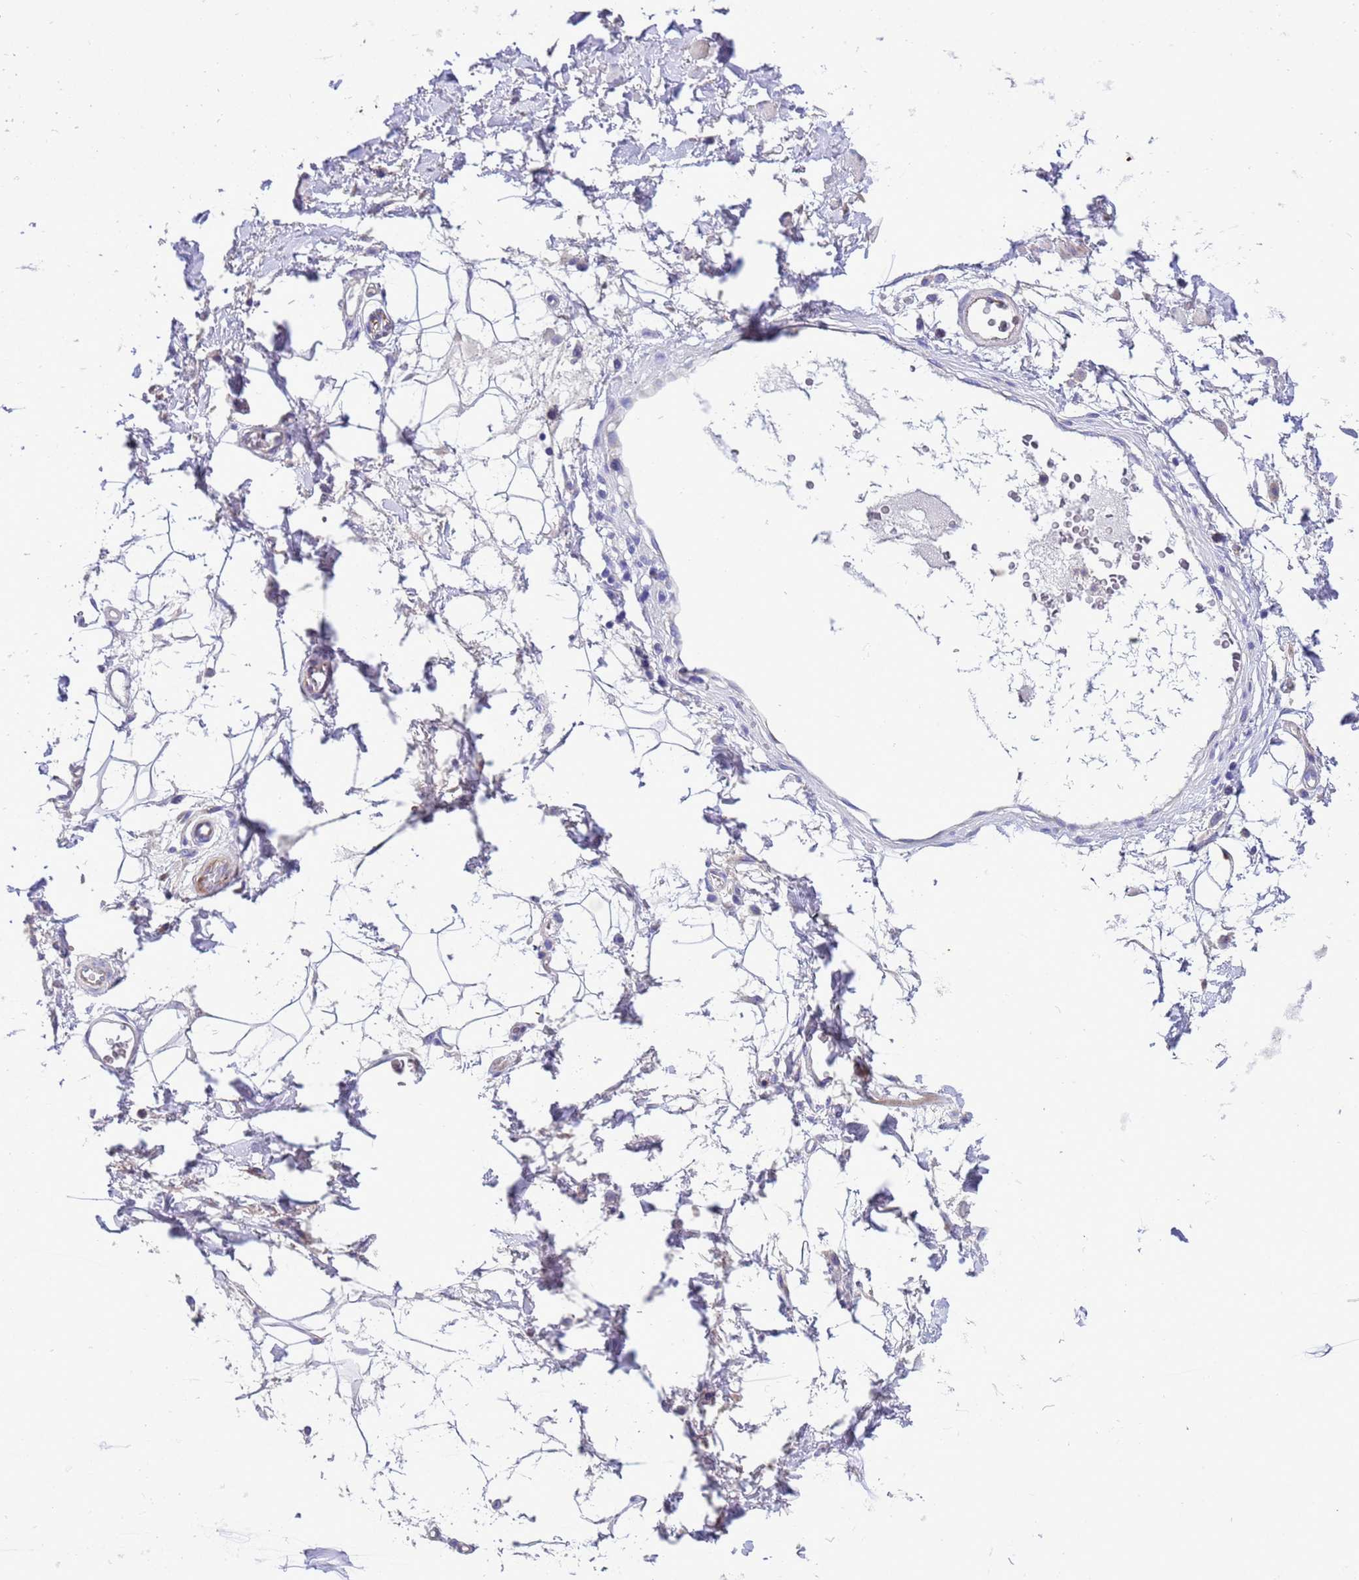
{"staining": {"intensity": "negative", "quantity": "none", "location": "none"}, "tissue": "adipose tissue", "cell_type": "Adipocytes", "image_type": "normal", "snomed": [{"axis": "morphology", "description": "Normal tissue, NOS"}, {"axis": "morphology", "description": "Adenocarcinoma, NOS"}, {"axis": "topography", "description": "Rectum"}, {"axis": "topography", "description": "Vagina"}, {"axis": "topography", "description": "Peripheral nerve tissue"}], "caption": "There is no significant positivity in adipocytes of adipose tissue. (Immunohistochemistry (ihc), brightfield microscopy, high magnification).", "gene": "KICS2", "patient": {"sex": "female", "age": 71}}